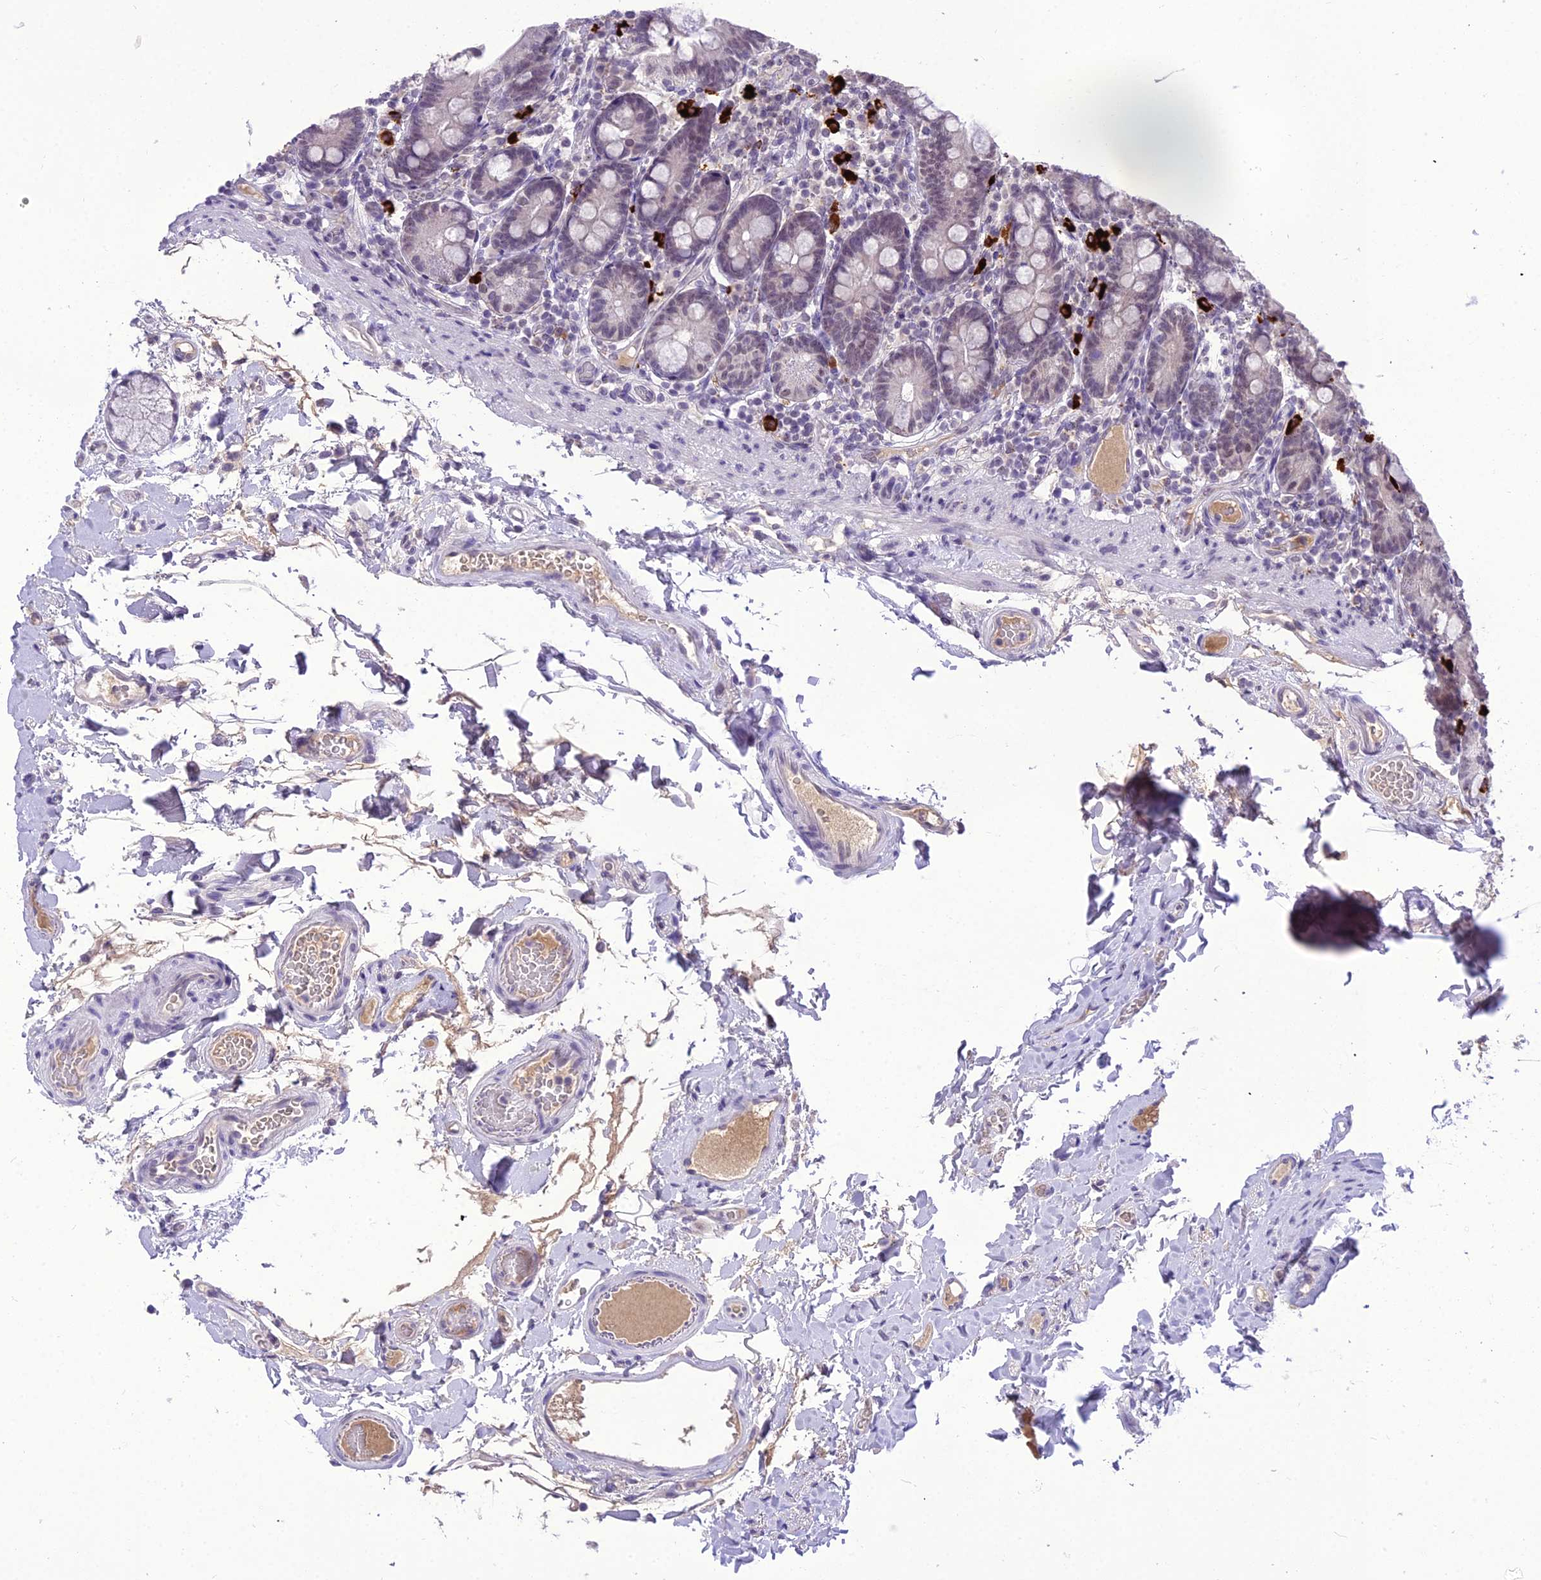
{"staining": {"intensity": "weak", "quantity": ">75%", "location": "nuclear"}, "tissue": "duodenum", "cell_type": "Glandular cells", "image_type": "normal", "snomed": [{"axis": "morphology", "description": "Normal tissue, NOS"}, {"axis": "topography", "description": "Duodenum"}], "caption": "Glandular cells exhibit low levels of weak nuclear expression in approximately >75% of cells in benign duodenum. The staining was performed using DAB, with brown indicating positive protein expression. Nuclei are stained blue with hematoxylin.", "gene": "SH3RF3", "patient": {"sex": "female", "age": 67}}